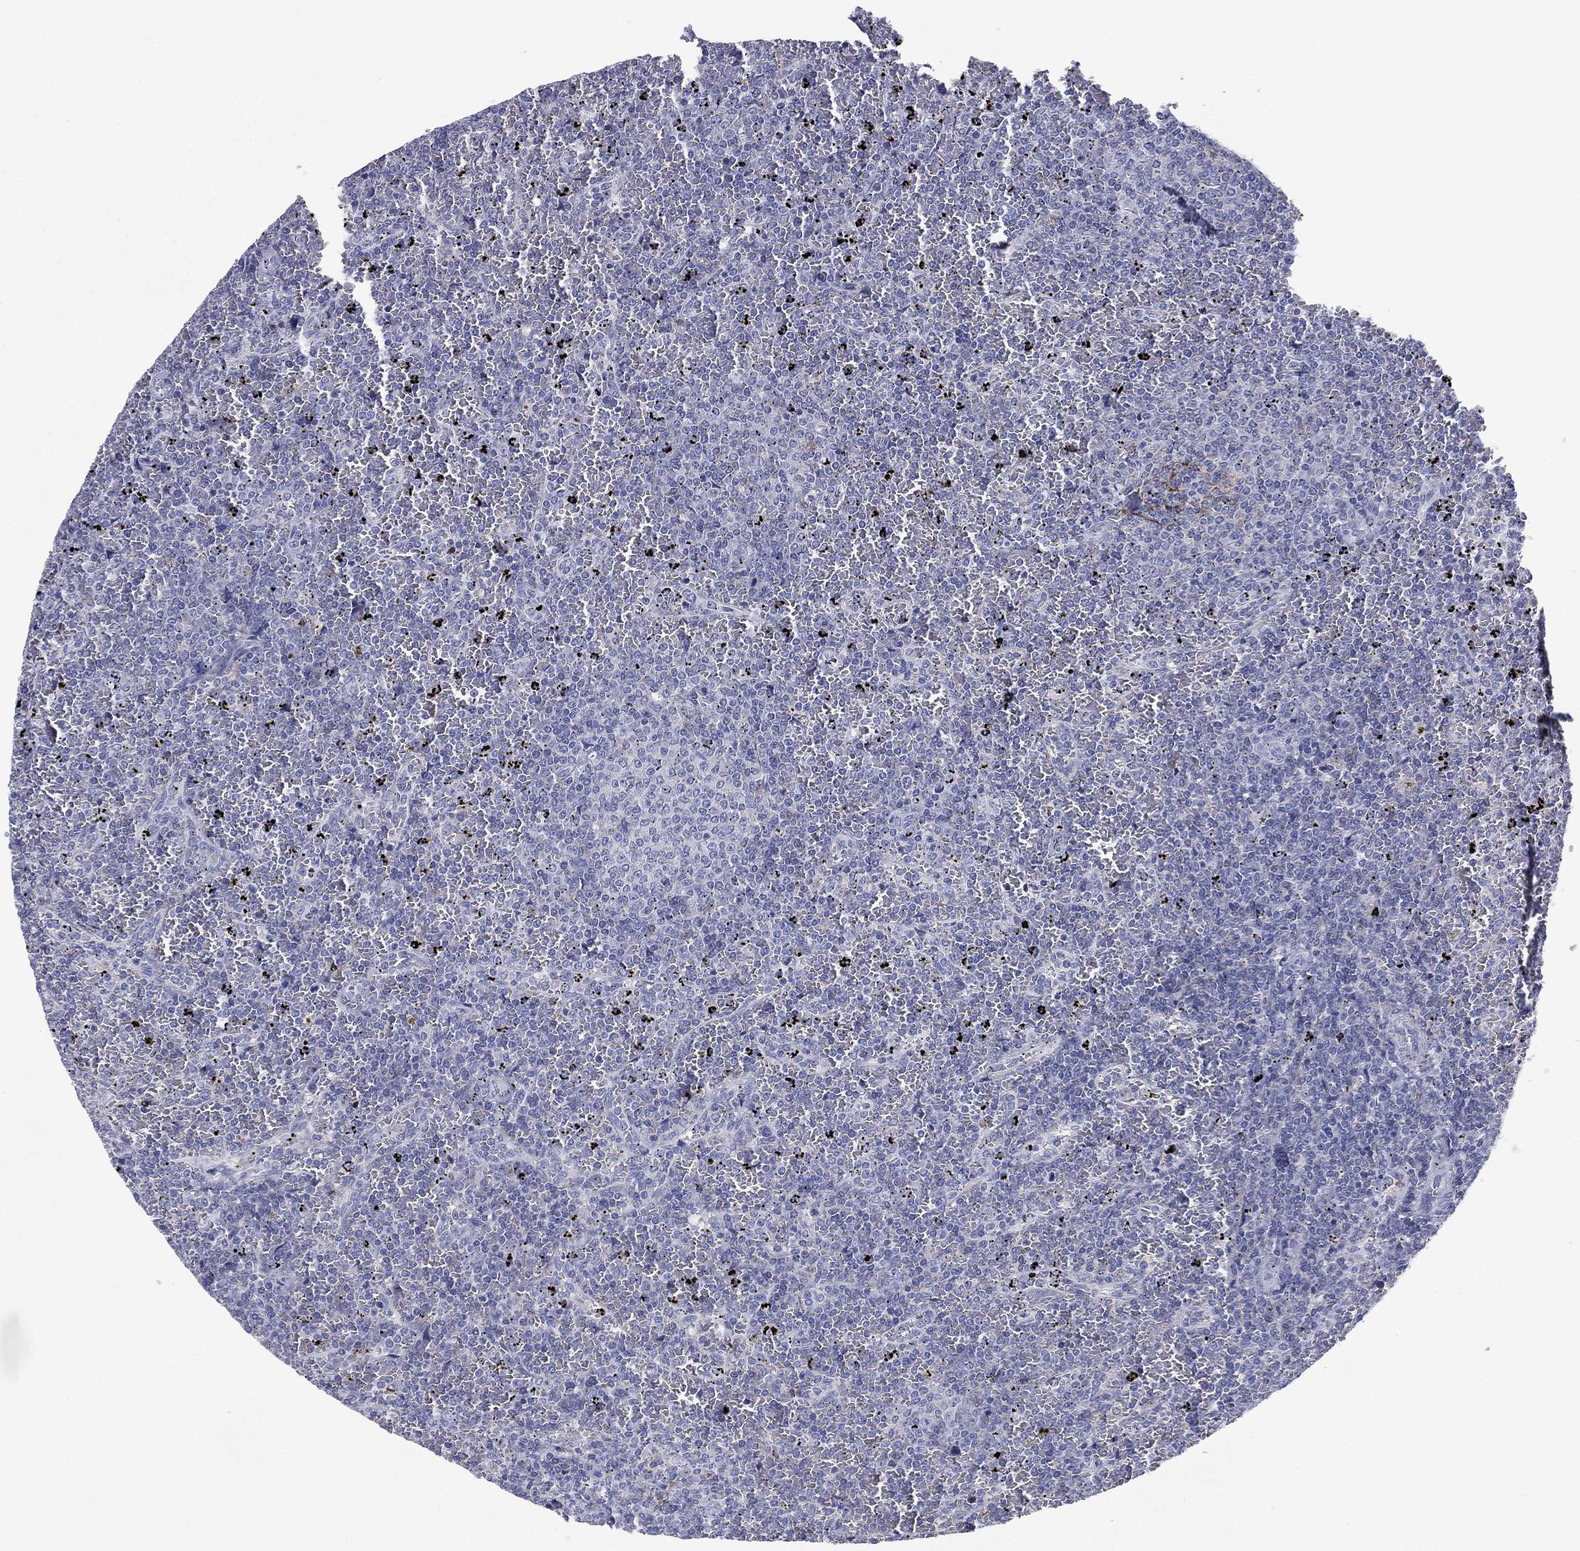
{"staining": {"intensity": "negative", "quantity": "none", "location": "none"}, "tissue": "lymphoma", "cell_type": "Tumor cells", "image_type": "cancer", "snomed": [{"axis": "morphology", "description": "Malignant lymphoma, non-Hodgkin's type, Low grade"}, {"axis": "topography", "description": "Spleen"}], "caption": "IHC of lymphoma demonstrates no positivity in tumor cells.", "gene": "FCER2", "patient": {"sex": "female", "age": 77}}